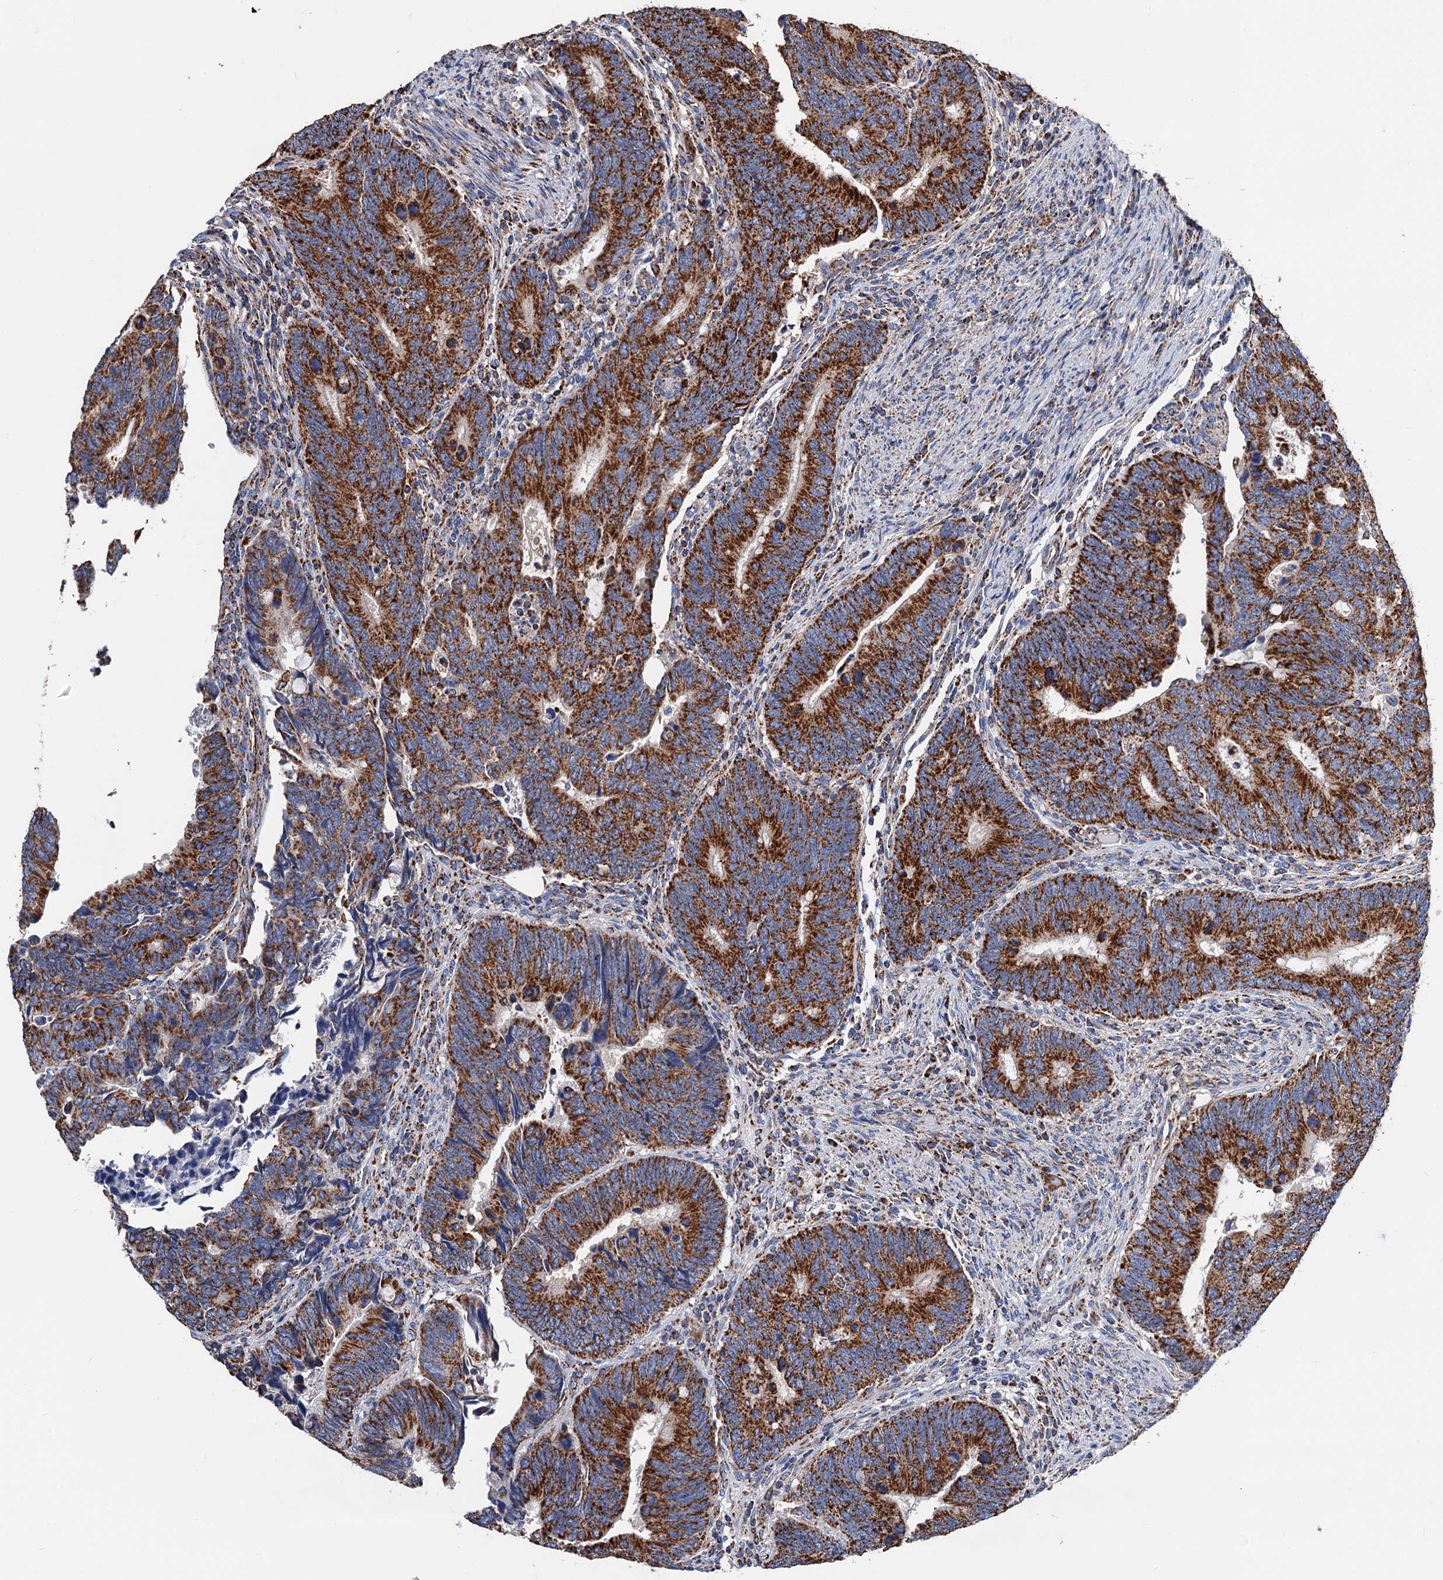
{"staining": {"intensity": "strong", "quantity": ">75%", "location": "cytoplasmic/membranous"}, "tissue": "colorectal cancer", "cell_type": "Tumor cells", "image_type": "cancer", "snomed": [{"axis": "morphology", "description": "Adenocarcinoma, NOS"}, {"axis": "topography", "description": "Colon"}], "caption": "The micrograph exhibits a brown stain indicating the presence of a protein in the cytoplasmic/membranous of tumor cells in colorectal adenocarcinoma.", "gene": "IVD", "patient": {"sex": "male", "age": 87}}